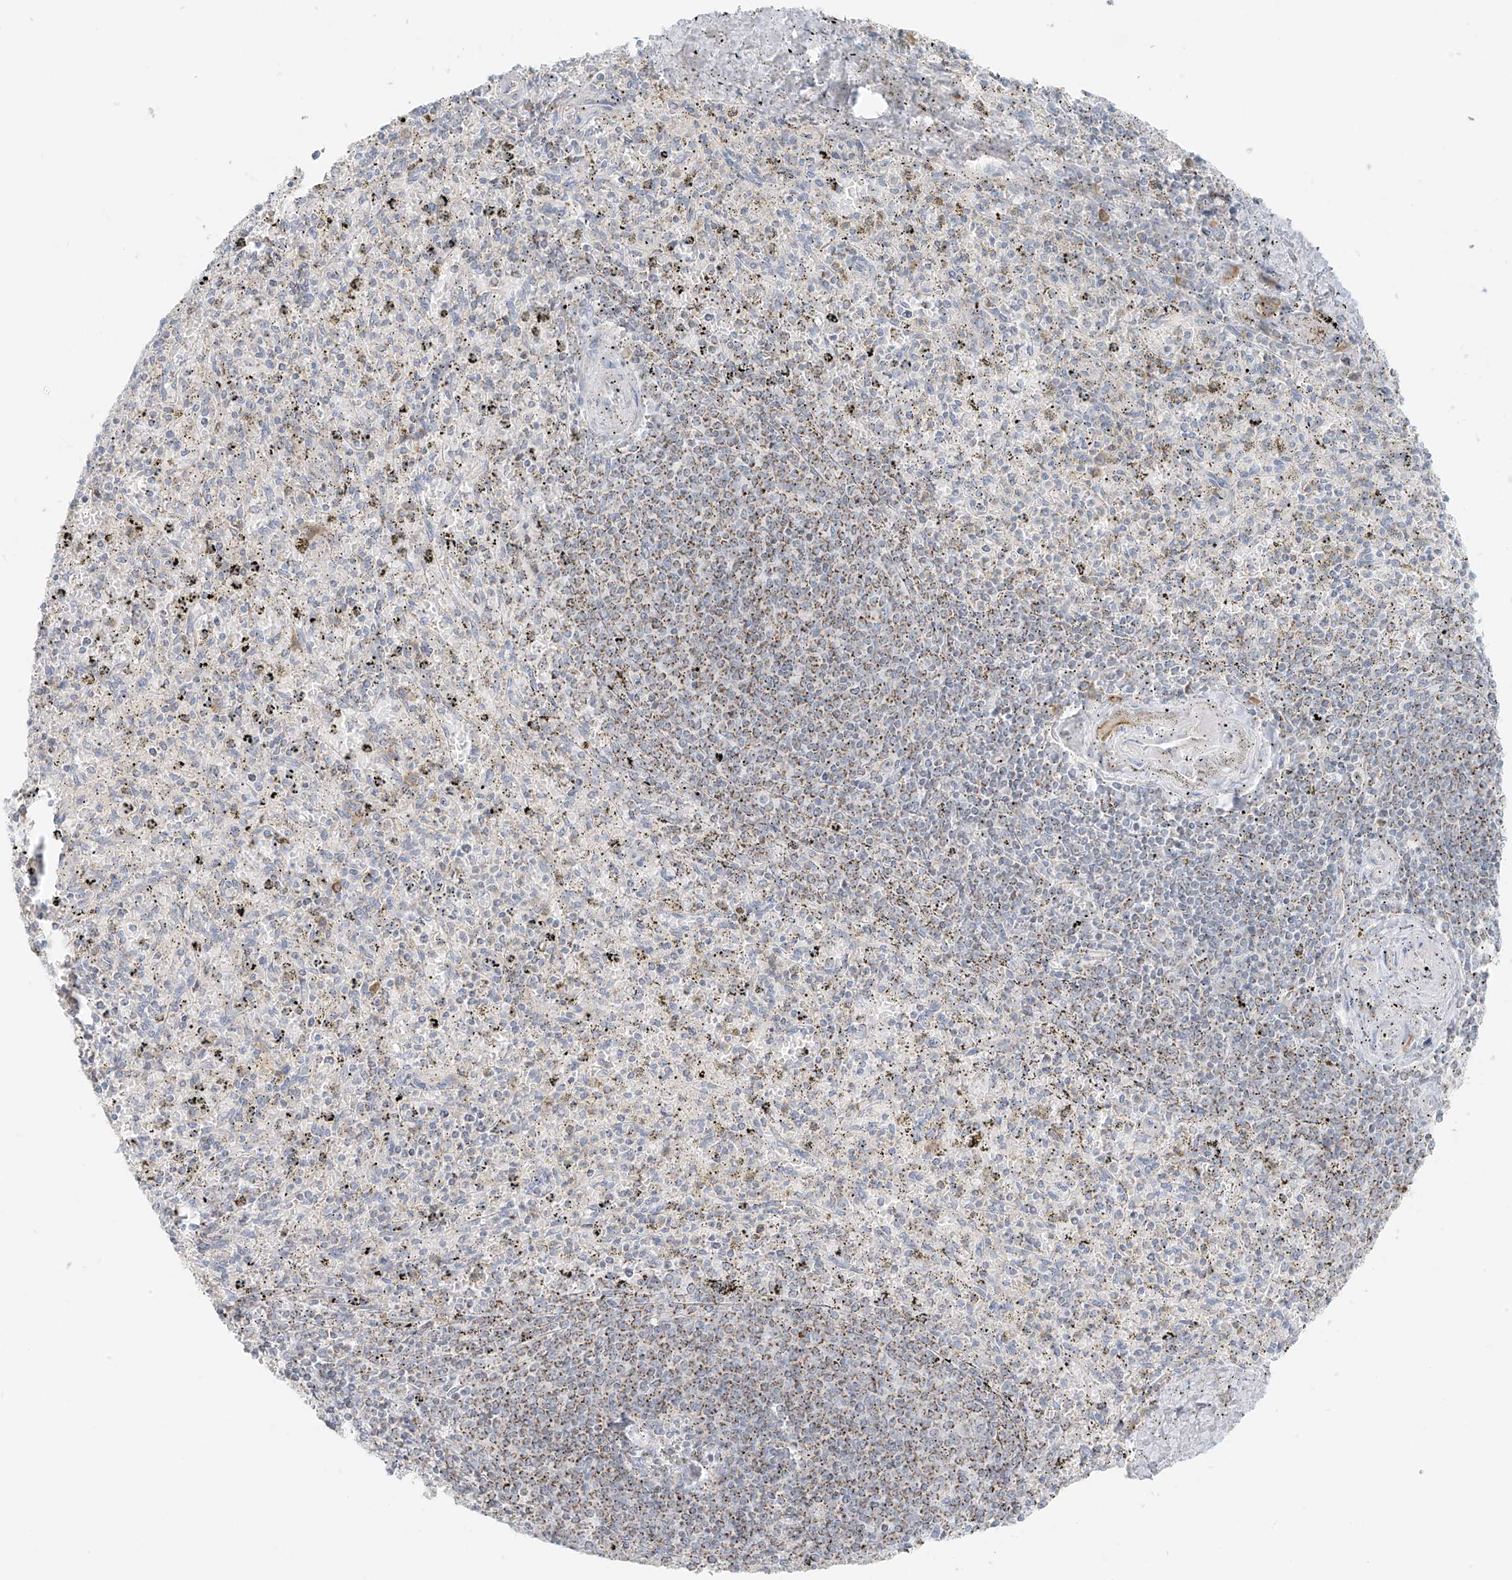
{"staining": {"intensity": "moderate", "quantity": "<25%", "location": "cytoplasmic/membranous"}, "tissue": "spleen", "cell_type": "Cells in red pulp", "image_type": "normal", "snomed": [{"axis": "morphology", "description": "Normal tissue, NOS"}, {"axis": "topography", "description": "Spleen"}], "caption": "Immunohistochemistry (IHC) image of benign spleen: human spleen stained using immunohistochemistry (IHC) displays low levels of moderate protein expression localized specifically in the cytoplasmic/membranous of cells in red pulp, appearing as a cytoplasmic/membranous brown color.", "gene": "UST", "patient": {"sex": "male", "age": 72}}